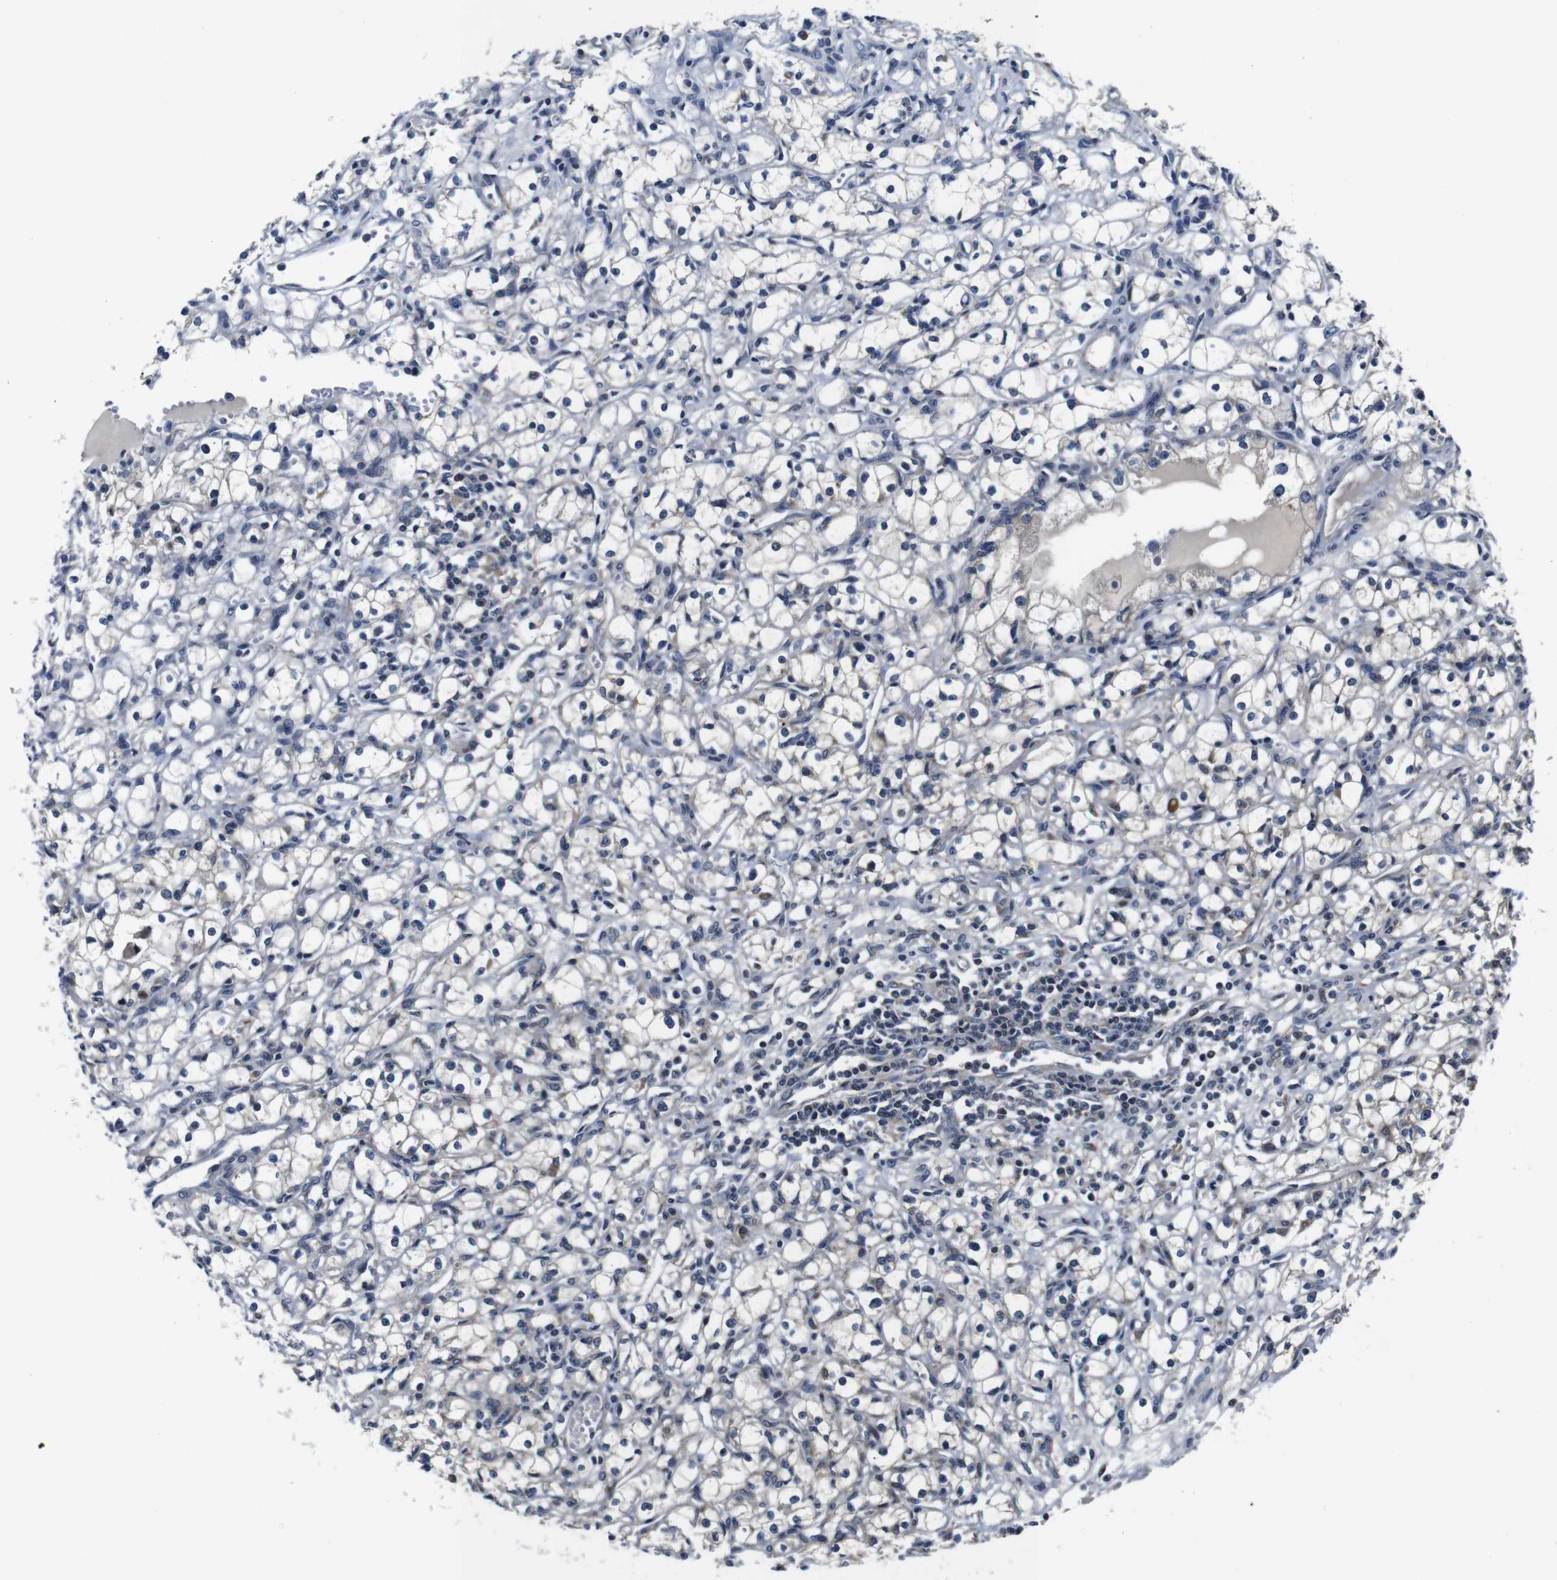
{"staining": {"intensity": "moderate", "quantity": "<25%", "location": "cytoplasmic/membranous"}, "tissue": "renal cancer", "cell_type": "Tumor cells", "image_type": "cancer", "snomed": [{"axis": "morphology", "description": "Adenocarcinoma, NOS"}, {"axis": "topography", "description": "Kidney"}], "caption": "This photomicrograph displays immunohistochemistry staining of human renal cancer, with low moderate cytoplasmic/membranous staining in about <25% of tumor cells.", "gene": "FKBP14", "patient": {"sex": "male", "age": 56}}